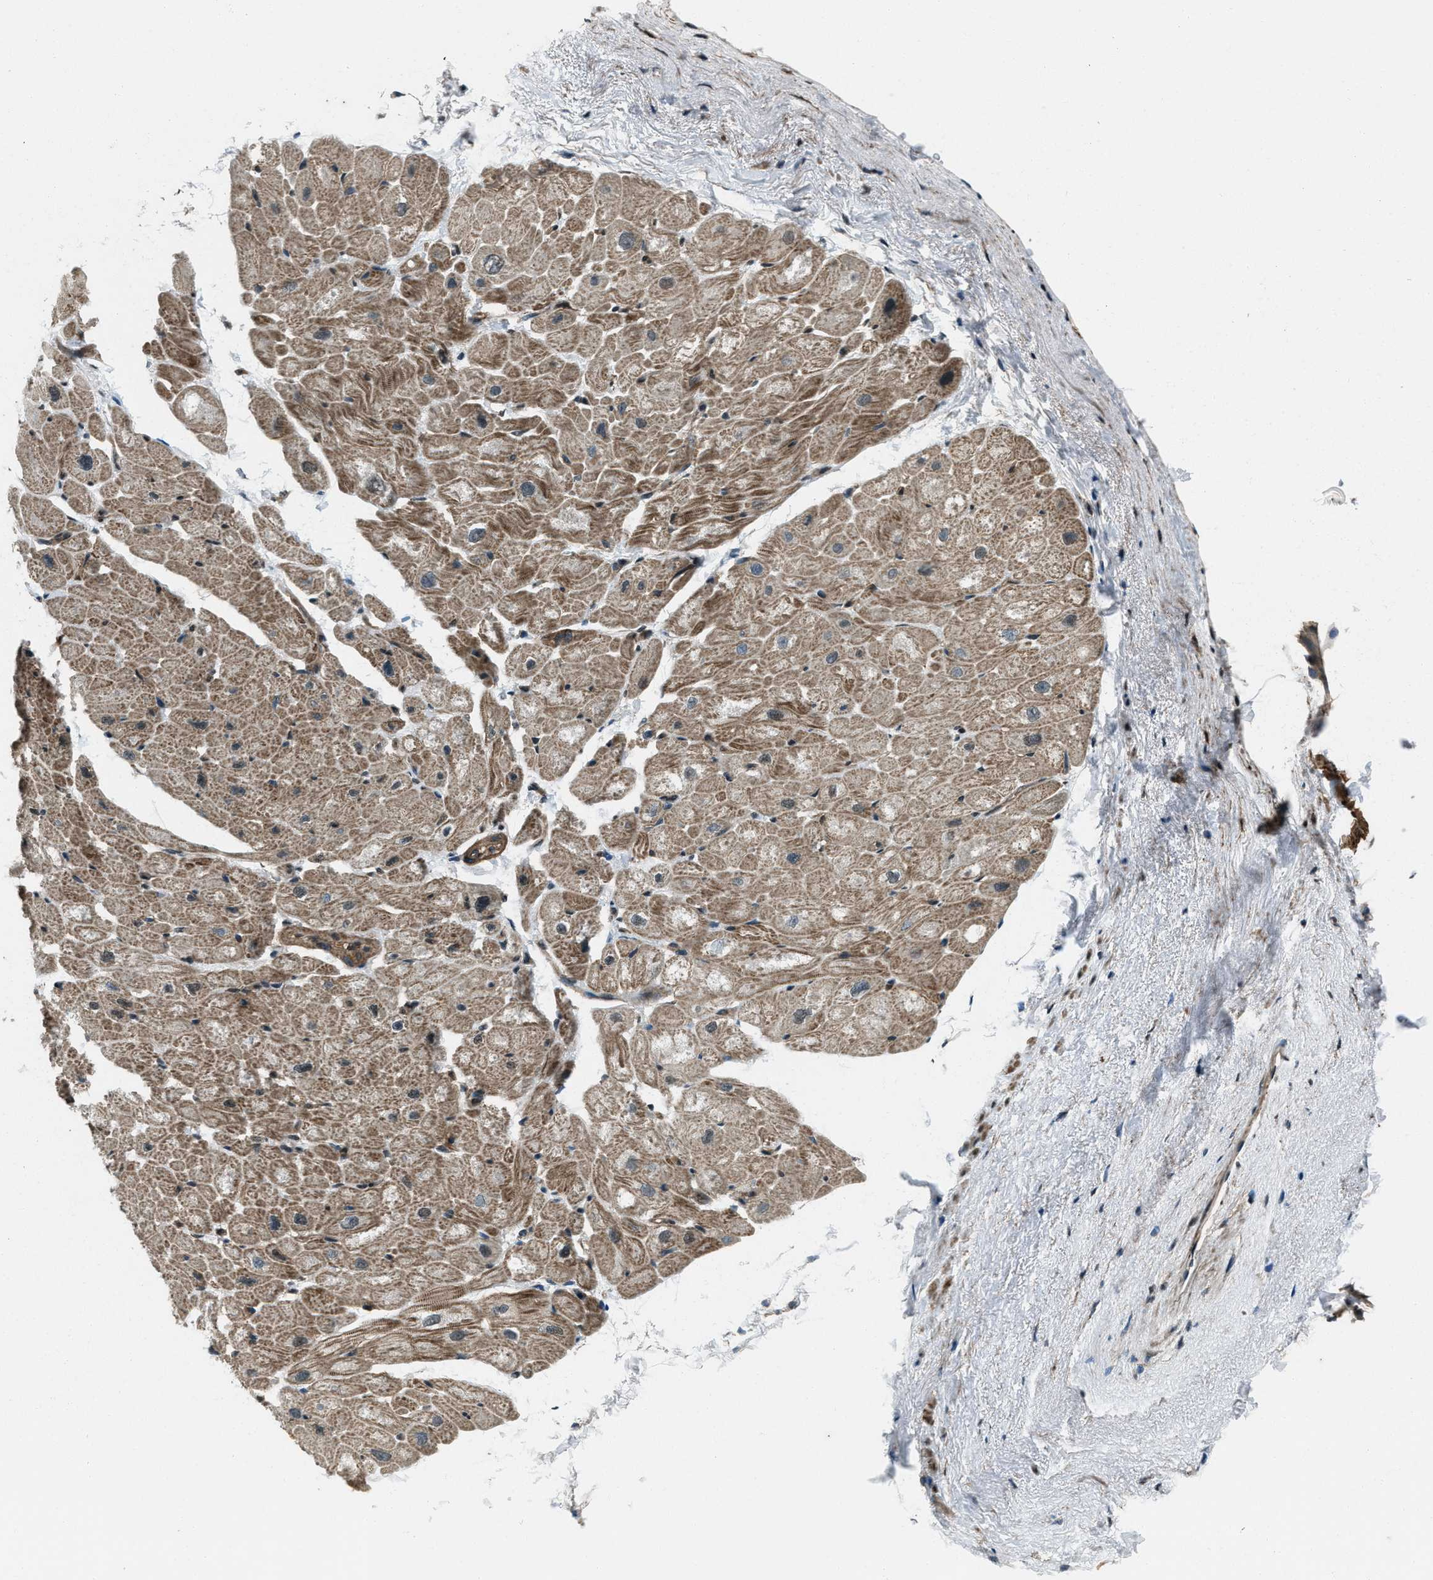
{"staining": {"intensity": "moderate", "quantity": "25%-75%", "location": "cytoplasmic/membranous"}, "tissue": "heart muscle", "cell_type": "Cardiomyocytes", "image_type": "normal", "snomed": [{"axis": "morphology", "description": "Normal tissue, NOS"}, {"axis": "topography", "description": "Heart"}], "caption": "Heart muscle stained with a brown dye reveals moderate cytoplasmic/membranous positive positivity in about 25%-75% of cardiomyocytes.", "gene": "SVIL", "patient": {"sex": "male", "age": 49}}